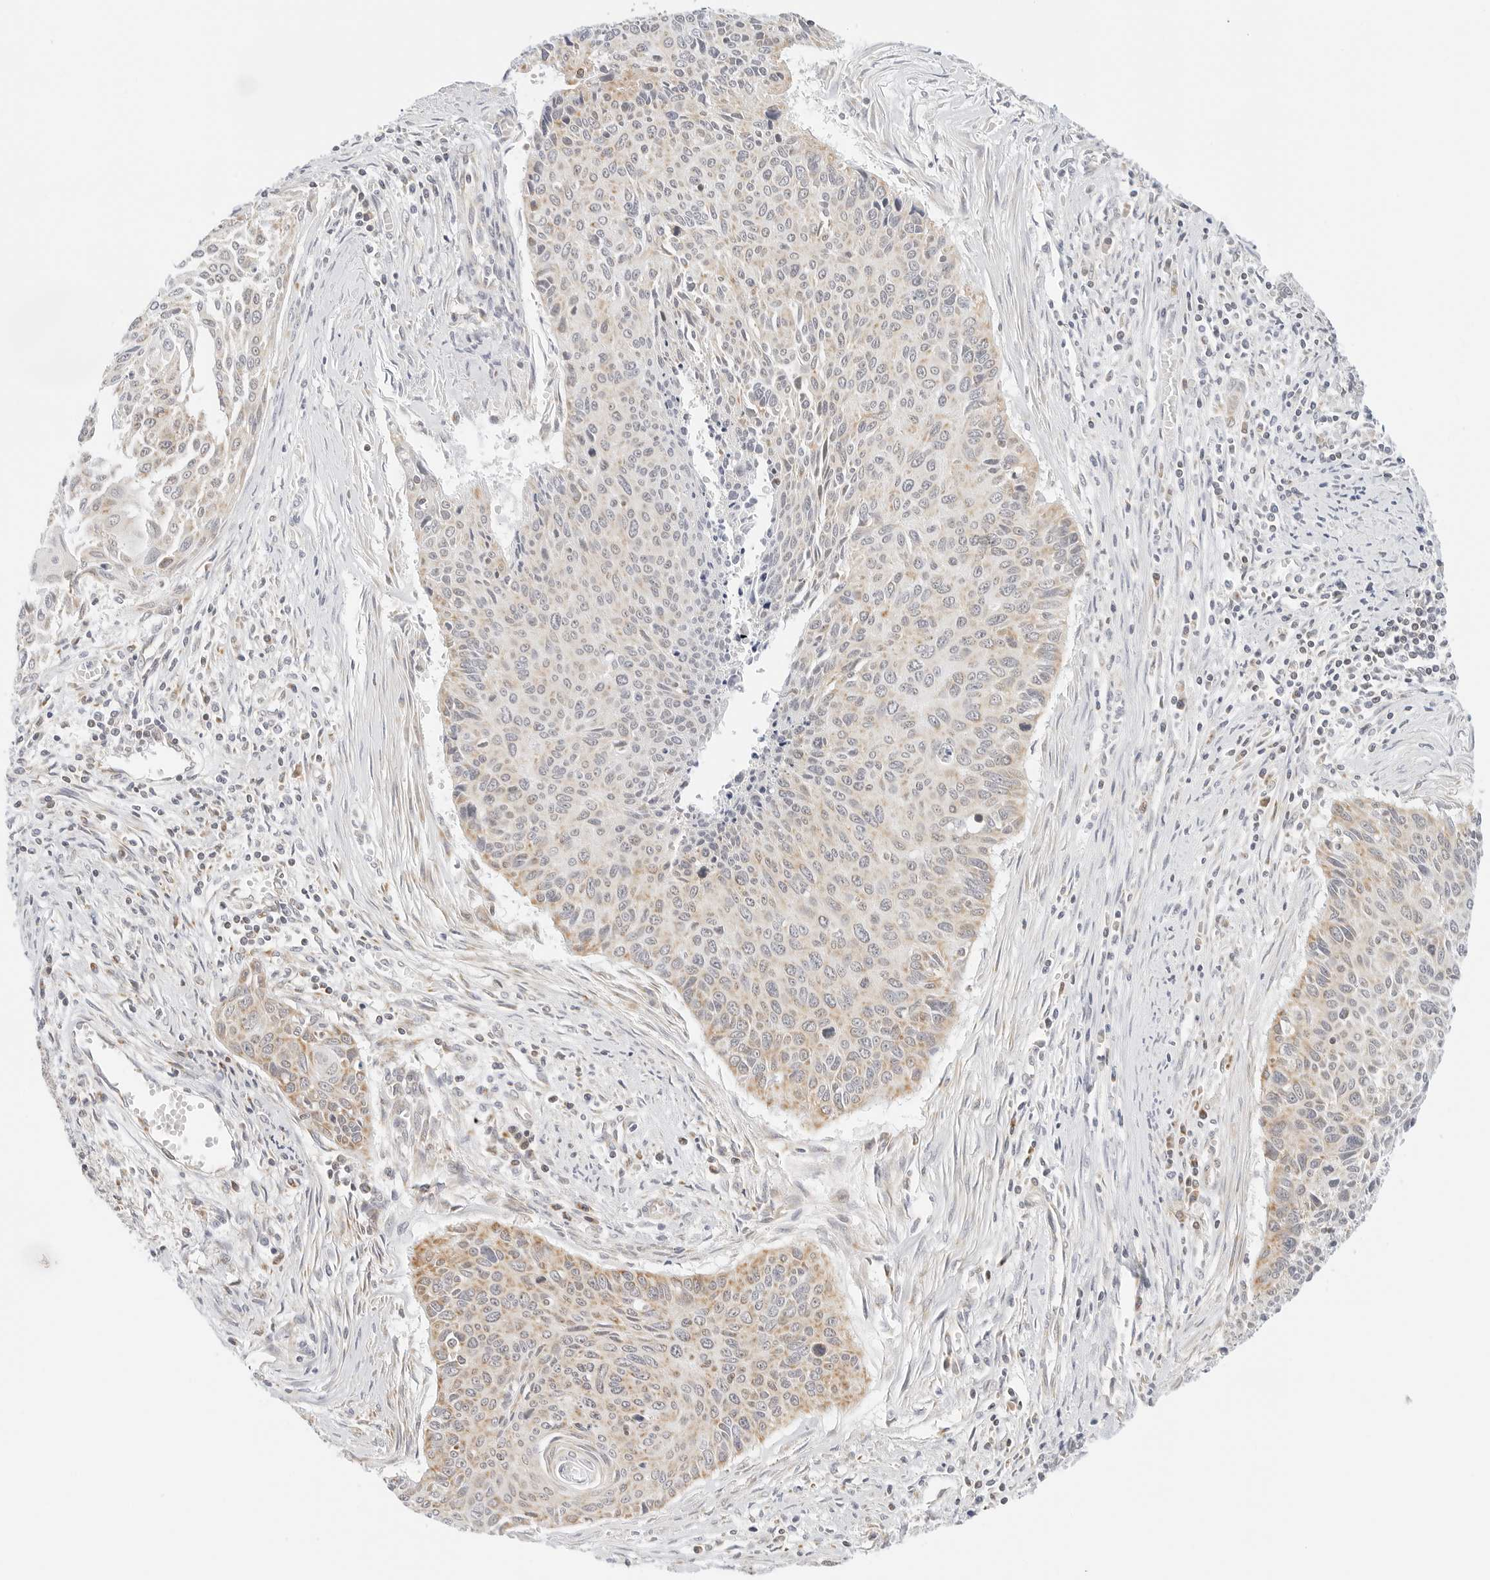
{"staining": {"intensity": "weak", "quantity": "25%-75%", "location": "cytoplasmic/membranous"}, "tissue": "cervical cancer", "cell_type": "Tumor cells", "image_type": "cancer", "snomed": [{"axis": "morphology", "description": "Squamous cell carcinoma, NOS"}, {"axis": "topography", "description": "Cervix"}], "caption": "The image exhibits staining of cervical cancer (squamous cell carcinoma), revealing weak cytoplasmic/membranous protein positivity (brown color) within tumor cells. (DAB IHC with brightfield microscopy, high magnification).", "gene": "ATL1", "patient": {"sex": "female", "age": 55}}